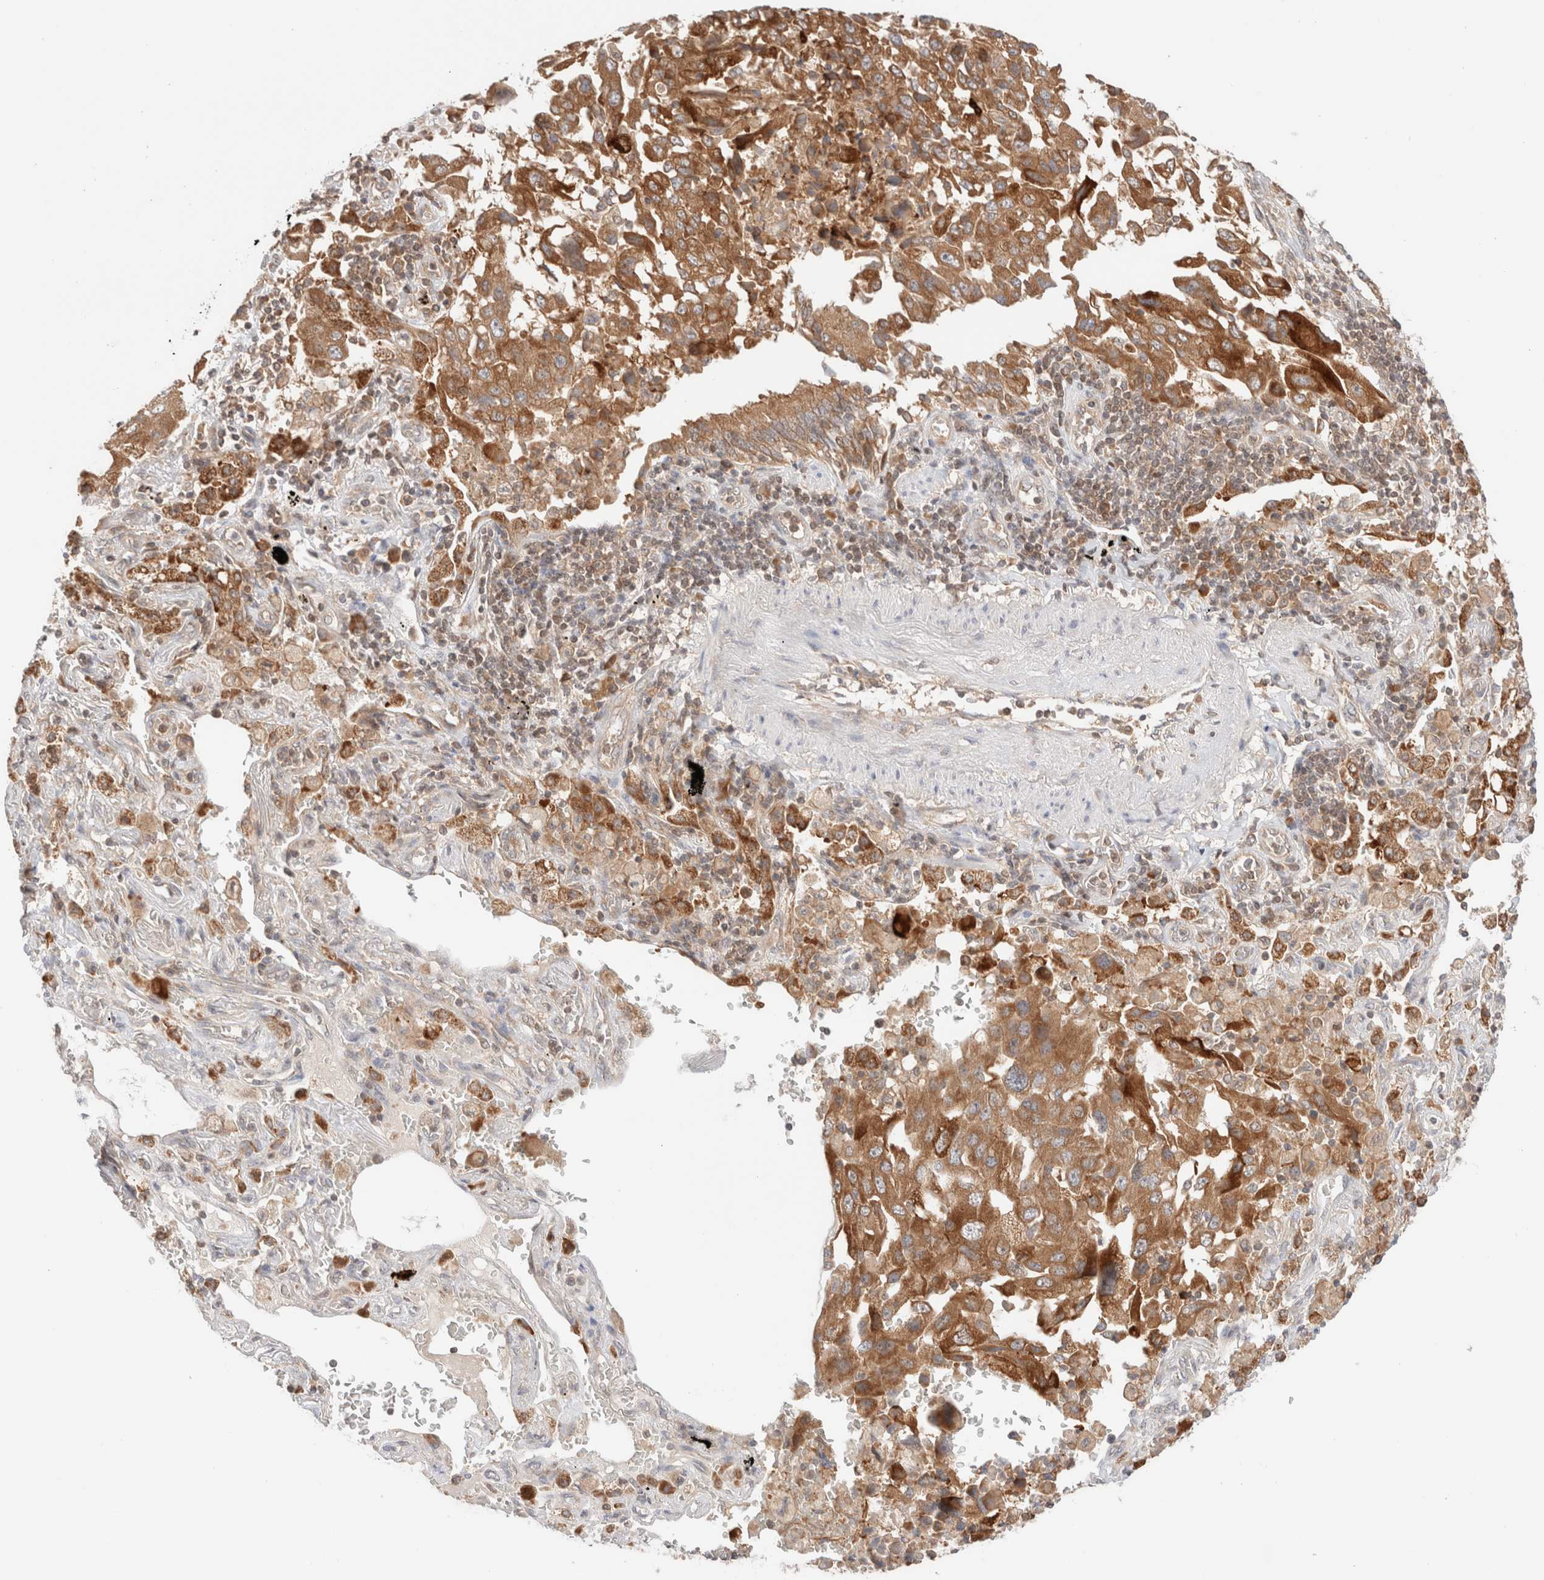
{"staining": {"intensity": "moderate", "quantity": ">75%", "location": "cytoplasmic/membranous"}, "tissue": "lung cancer", "cell_type": "Tumor cells", "image_type": "cancer", "snomed": [{"axis": "morphology", "description": "Adenocarcinoma, NOS"}, {"axis": "topography", "description": "Lung"}], "caption": "Immunohistochemistry (IHC) photomicrograph of neoplastic tissue: lung cancer stained using immunohistochemistry (IHC) shows medium levels of moderate protein expression localized specifically in the cytoplasmic/membranous of tumor cells, appearing as a cytoplasmic/membranous brown color.", "gene": "XKR4", "patient": {"sex": "female", "age": 65}}